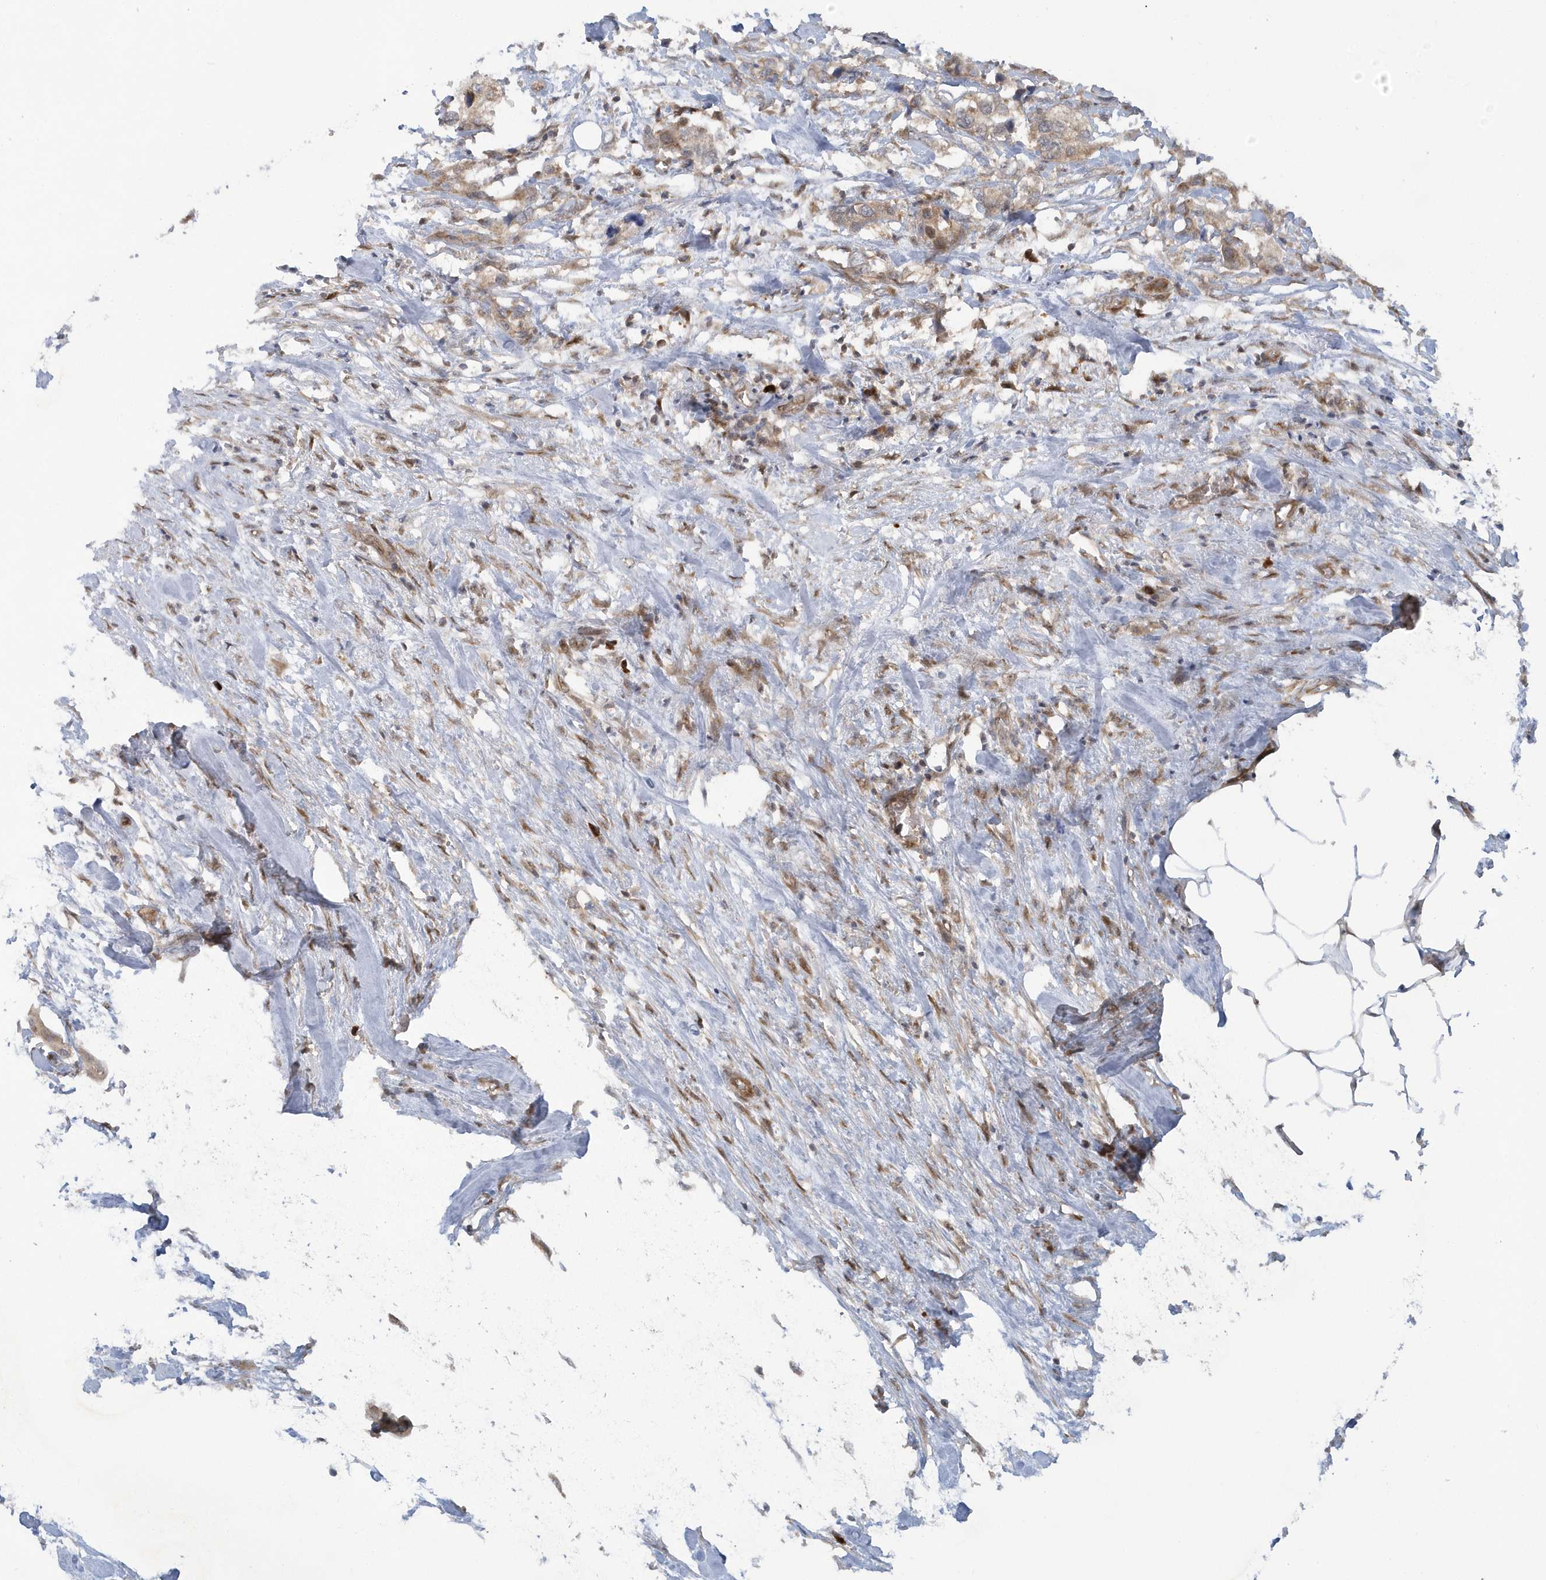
{"staining": {"intensity": "weak", "quantity": ">75%", "location": "cytoplasmic/membranous"}, "tissue": "urothelial cancer", "cell_type": "Tumor cells", "image_type": "cancer", "snomed": [{"axis": "morphology", "description": "Urothelial carcinoma, High grade"}, {"axis": "topography", "description": "Urinary bladder"}], "caption": "The photomicrograph exhibits immunohistochemical staining of urothelial cancer. There is weak cytoplasmic/membranous staining is identified in about >75% of tumor cells.", "gene": "ATG4A", "patient": {"sex": "male", "age": 64}}